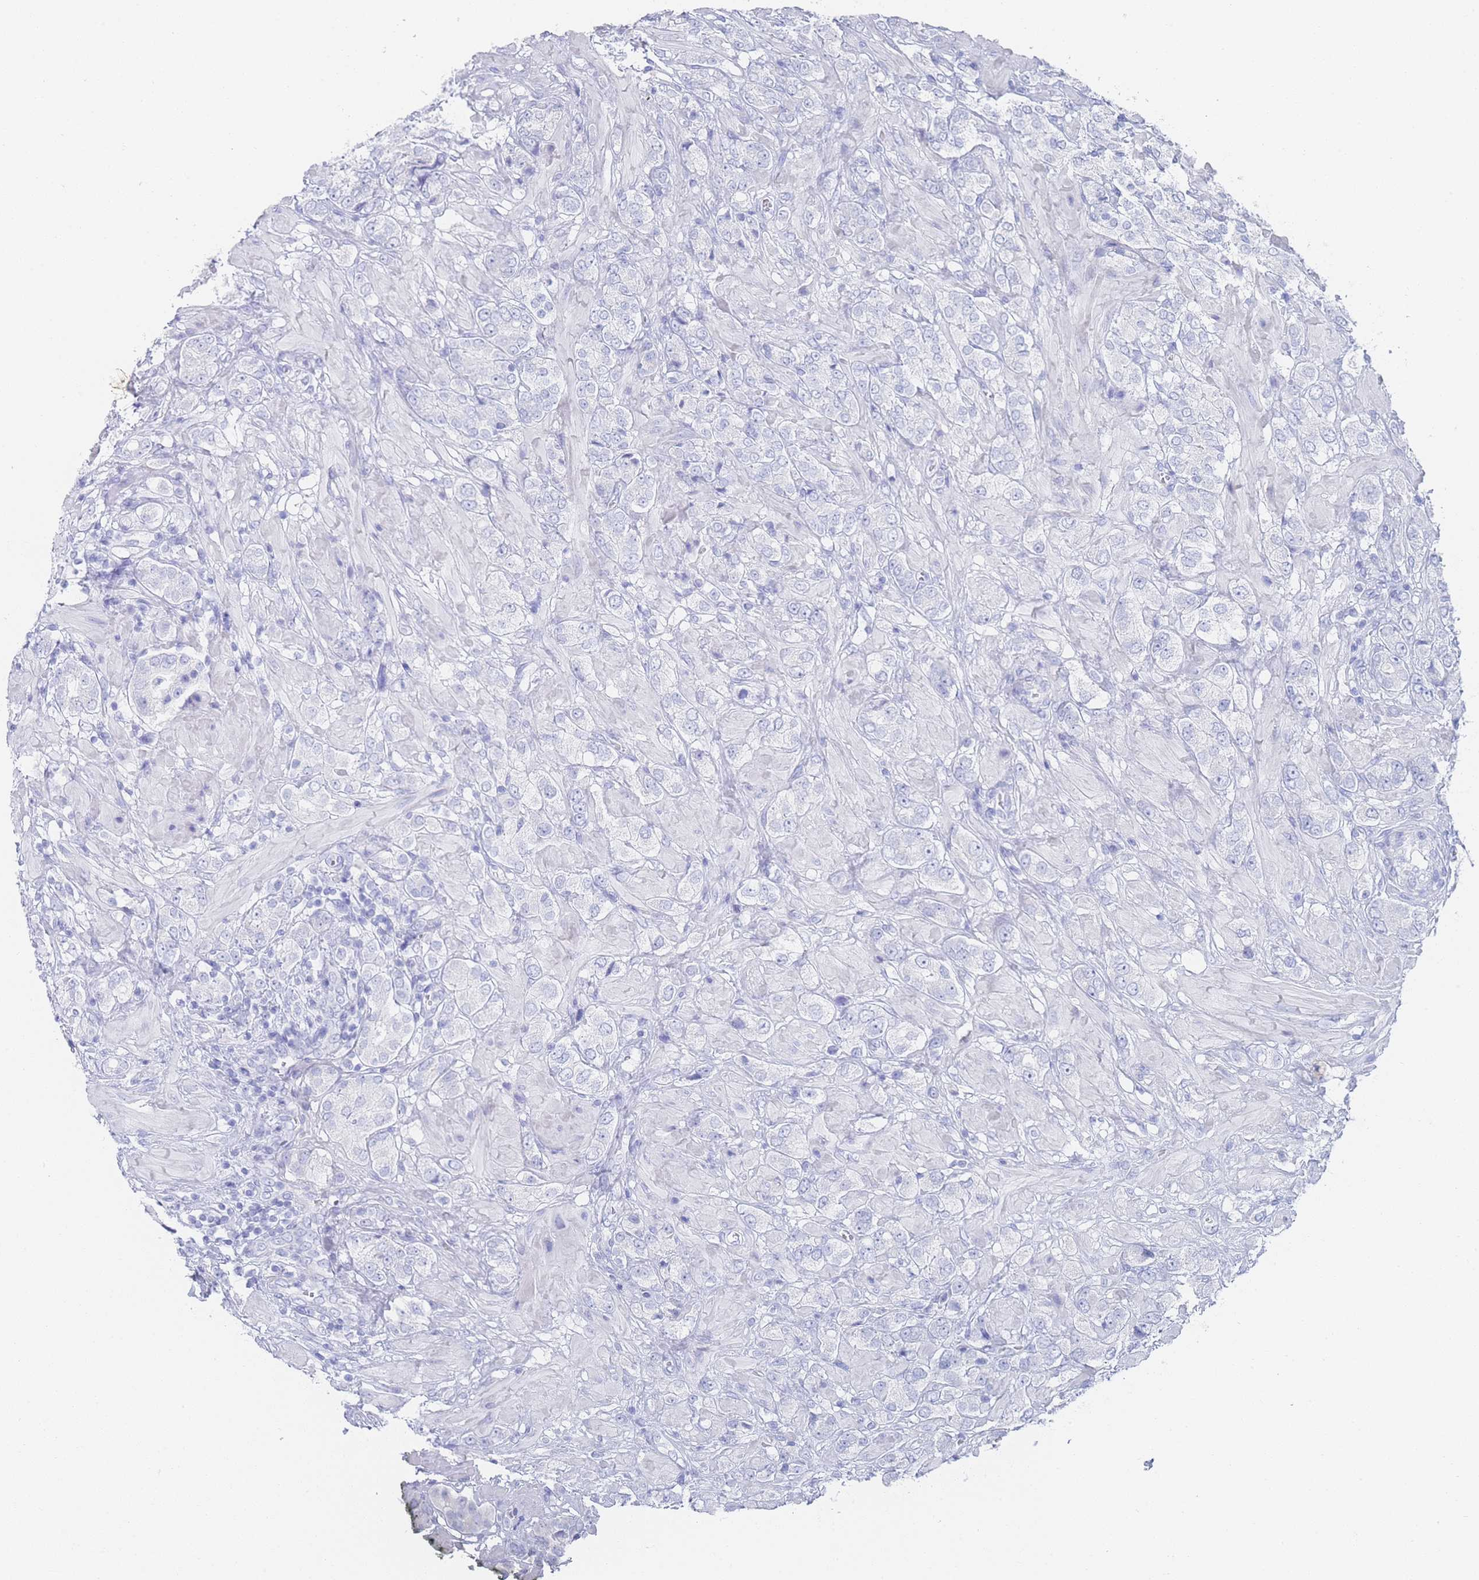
{"staining": {"intensity": "negative", "quantity": "none", "location": "none"}, "tissue": "prostate cancer", "cell_type": "Tumor cells", "image_type": "cancer", "snomed": [{"axis": "morphology", "description": "Adenocarcinoma, High grade"}, {"axis": "topography", "description": "Prostate and seminal vesicle, NOS"}], "caption": "Immunohistochemistry image of human prostate cancer stained for a protein (brown), which shows no expression in tumor cells. (DAB (3,3'-diaminobenzidine) immunohistochemistry, high magnification).", "gene": "LRRC37A", "patient": {"sex": "male", "age": 64}}